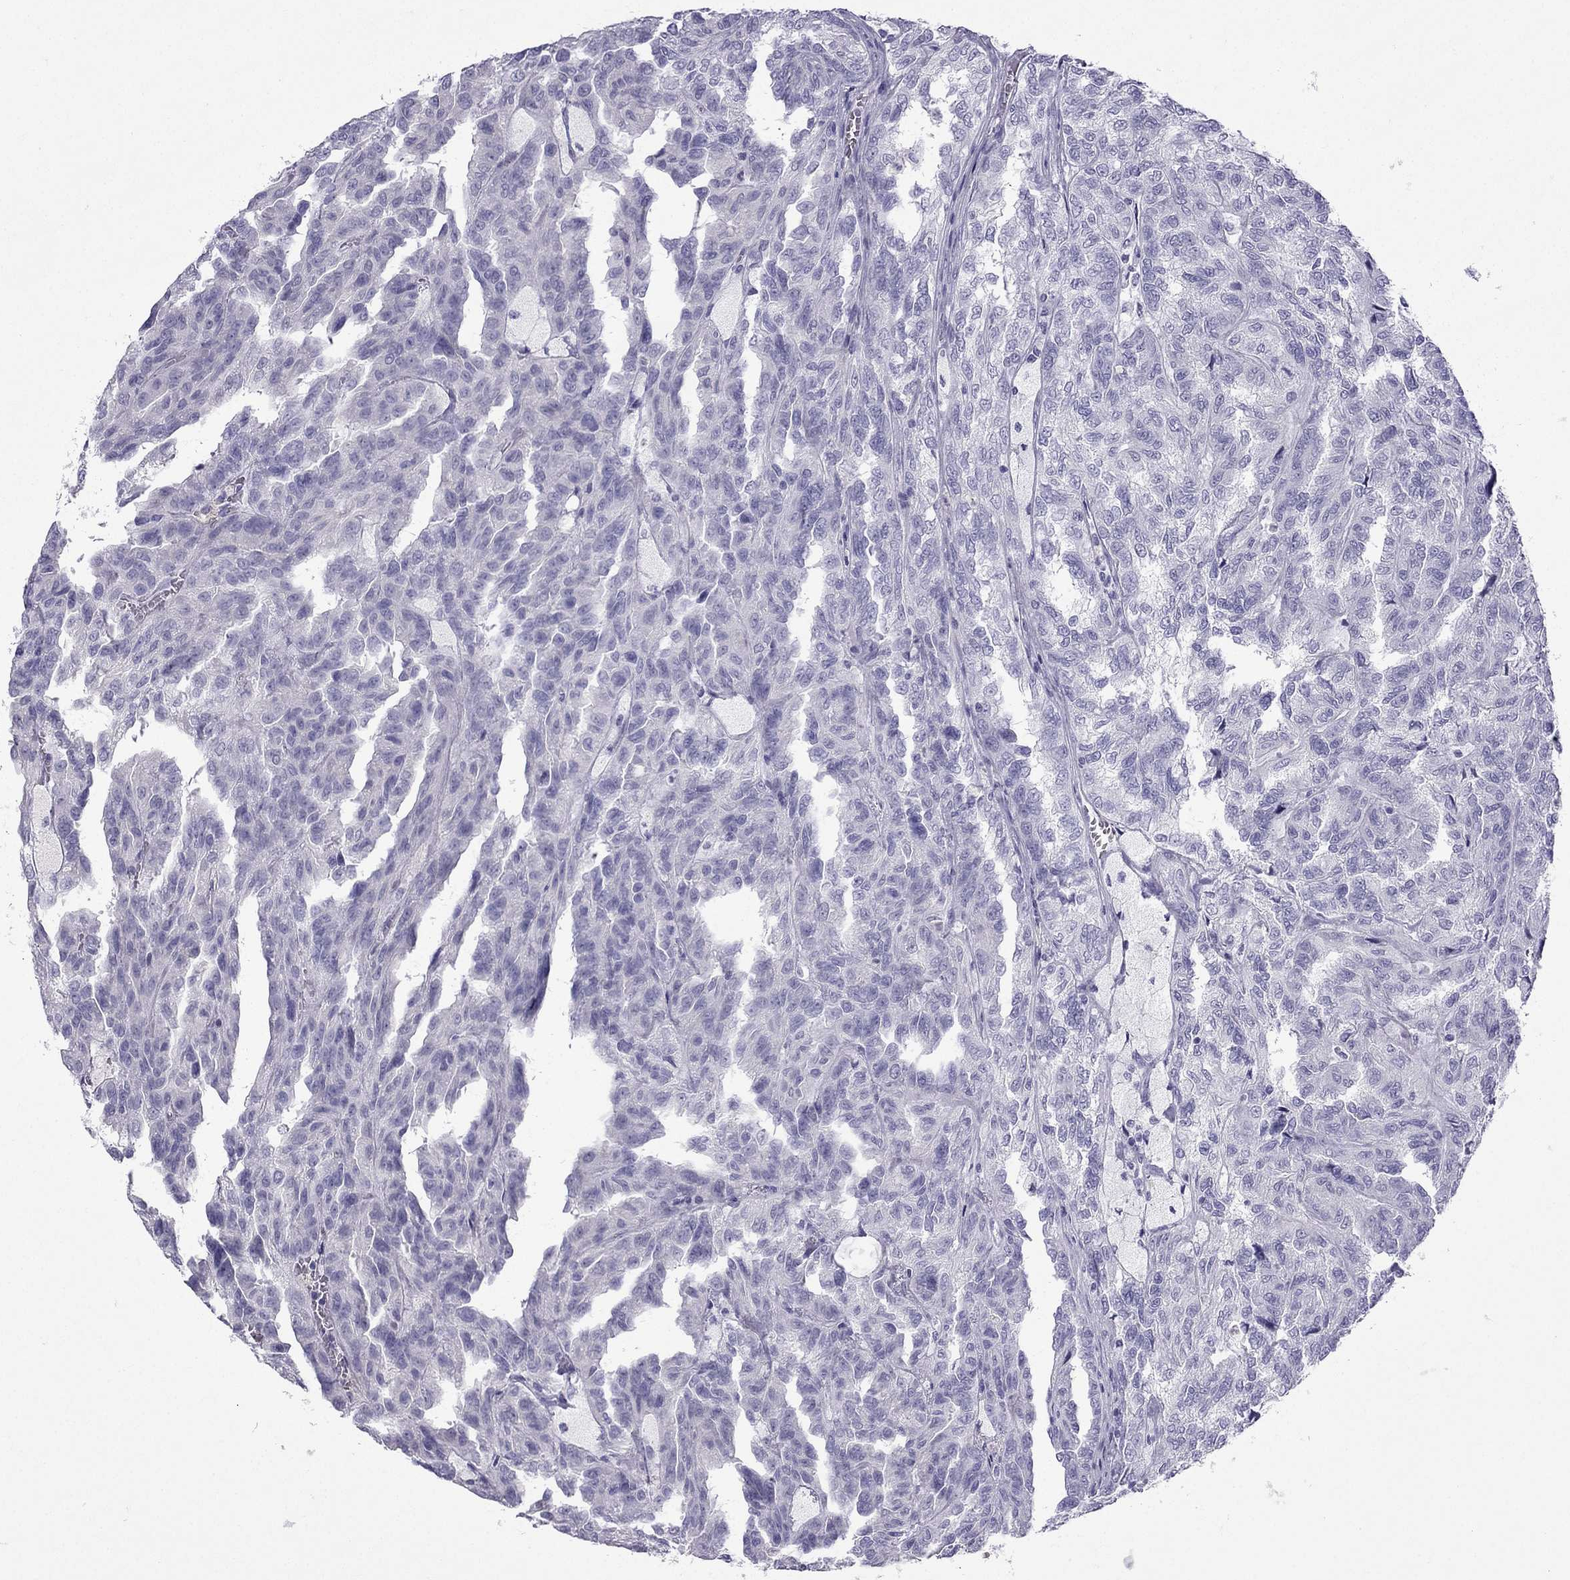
{"staining": {"intensity": "negative", "quantity": "none", "location": "none"}, "tissue": "renal cancer", "cell_type": "Tumor cells", "image_type": "cancer", "snomed": [{"axis": "morphology", "description": "Adenocarcinoma, NOS"}, {"axis": "topography", "description": "Kidney"}], "caption": "This photomicrograph is of renal adenocarcinoma stained with immunohistochemistry (IHC) to label a protein in brown with the nuclei are counter-stained blue. There is no expression in tumor cells.", "gene": "GJA8", "patient": {"sex": "male", "age": 79}}